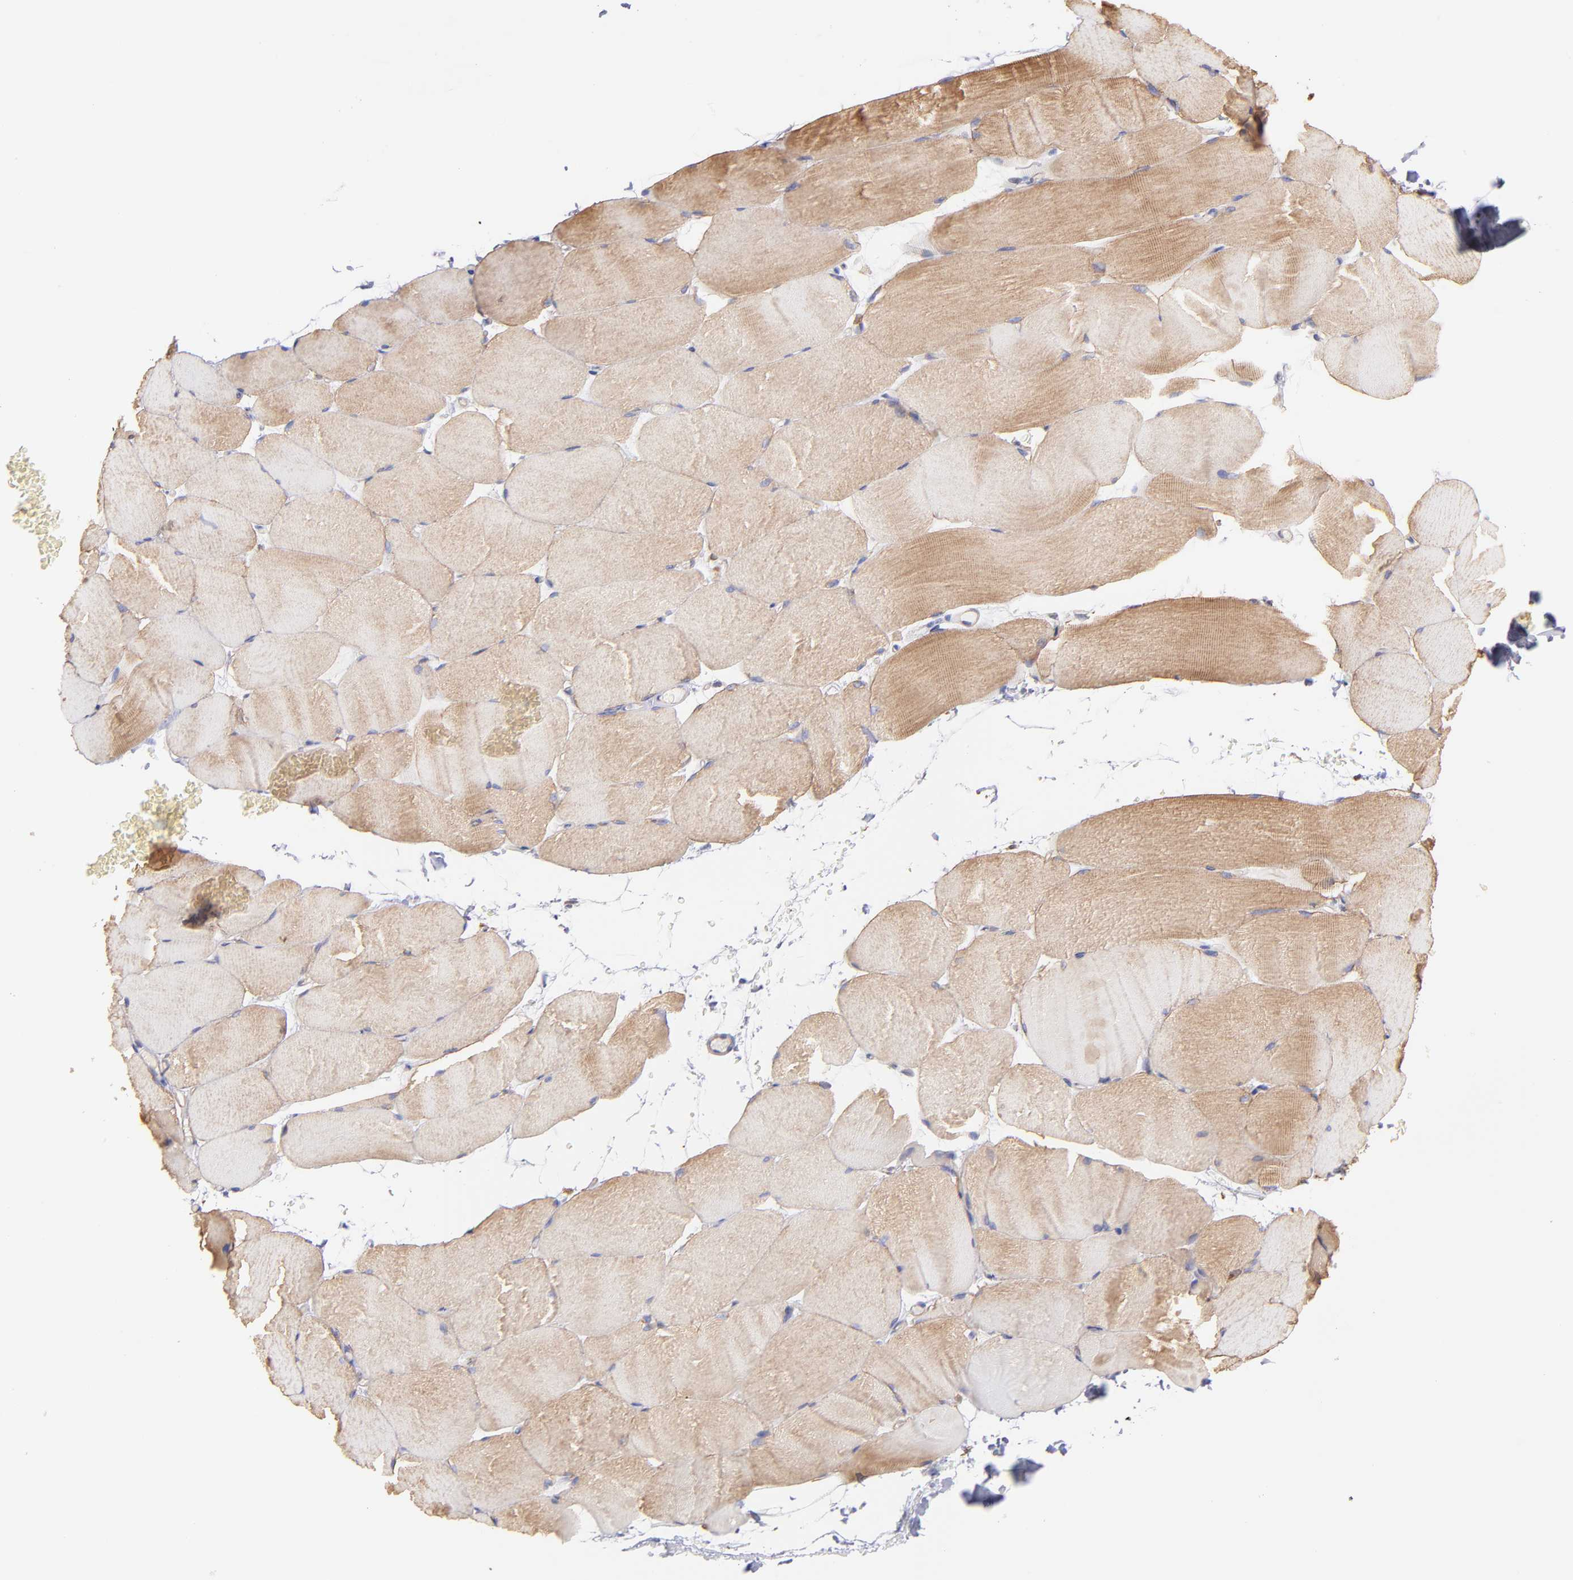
{"staining": {"intensity": "moderate", "quantity": ">75%", "location": "cytoplasmic/membranous"}, "tissue": "skeletal muscle", "cell_type": "Myocytes", "image_type": "normal", "snomed": [{"axis": "morphology", "description": "Normal tissue, NOS"}, {"axis": "topography", "description": "Skeletal muscle"}, {"axis": "topography", "description": "Parathyroid gland"}], "caption": "DAB (3,3'-diaminobenzidine) immunohistochemical staining of unremarkable skeletal muscle shows moderate cytoplasmic/membranous protein positivity in approximately >75% of myocytes. (IHC, brightfield microscopy, high magnification).", "gene": "PLEC", "patient": {"sex": "female", "age": 37}}